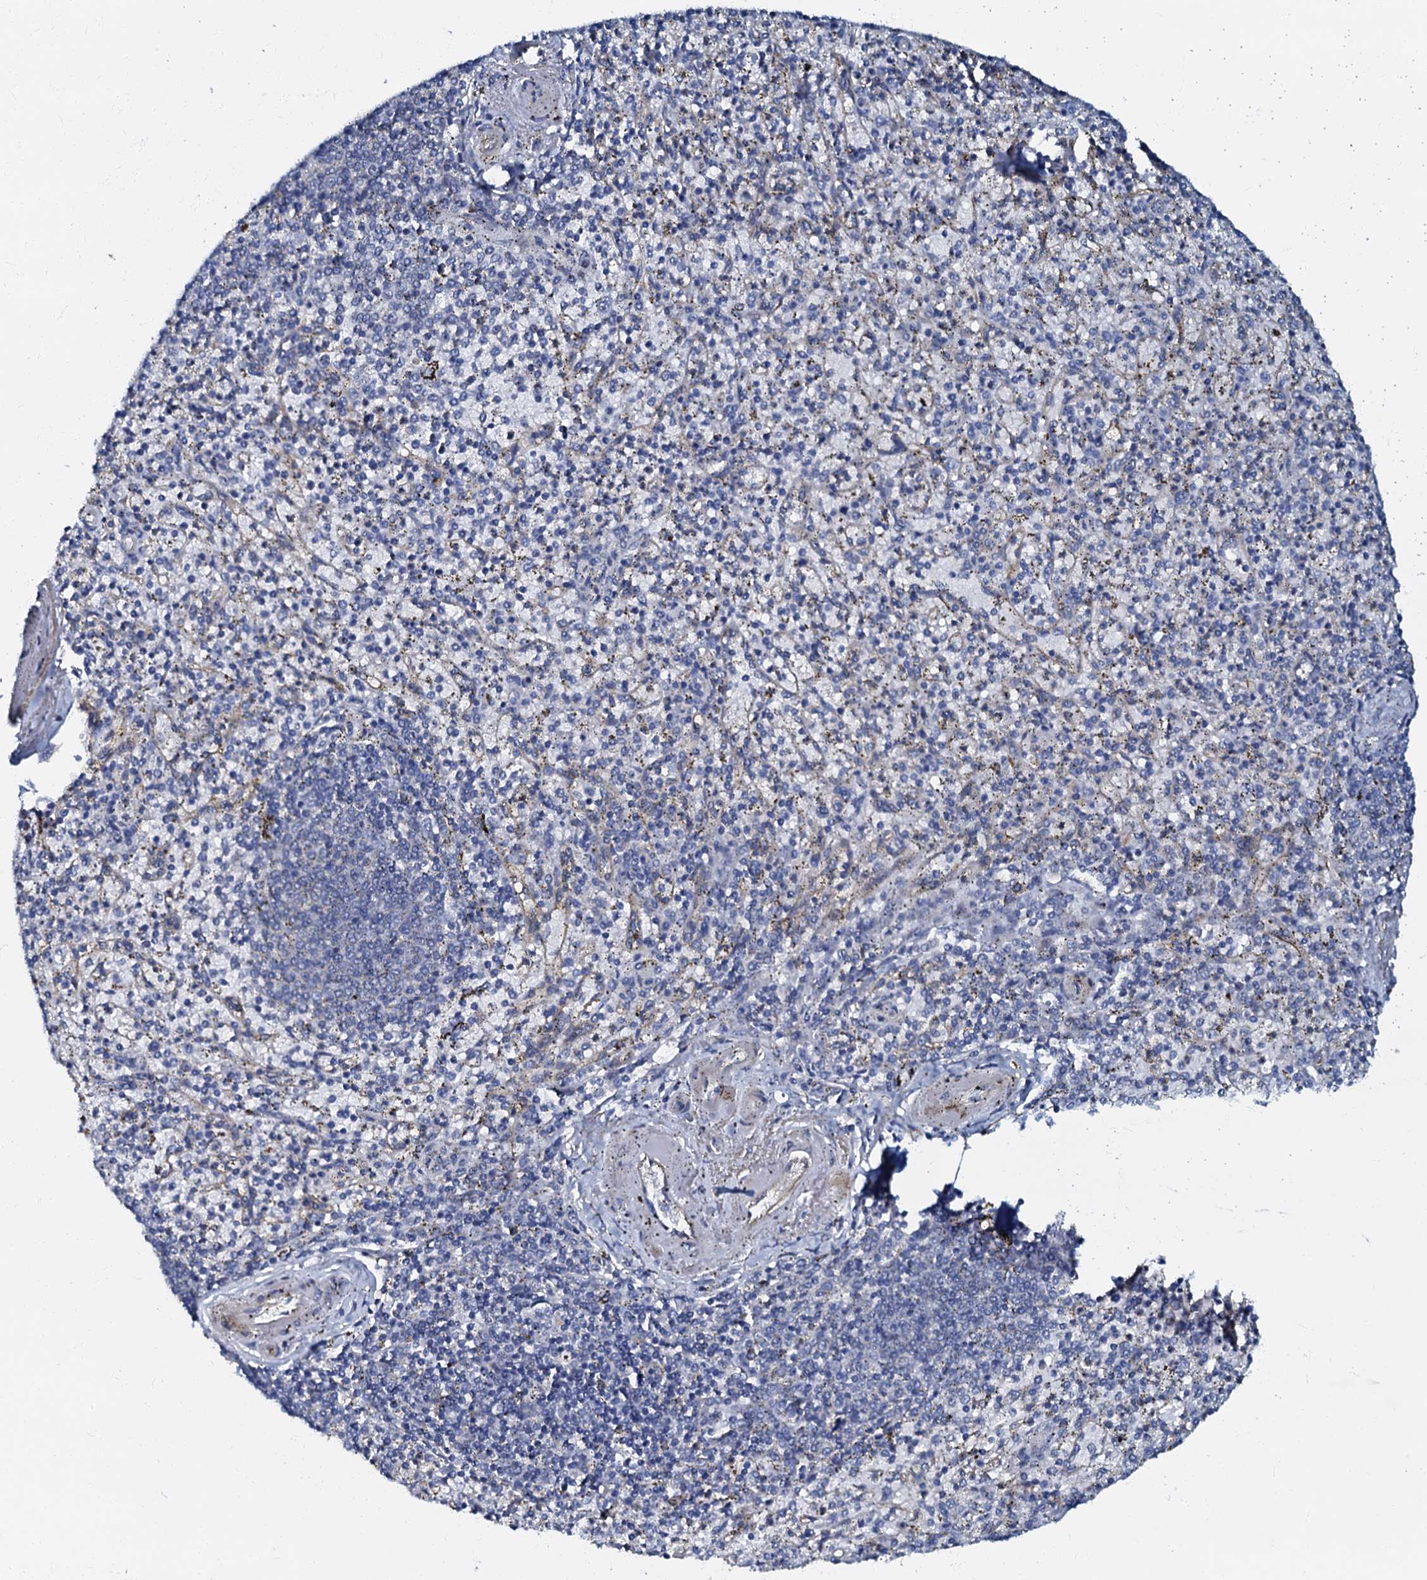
{"staining": {"intensity": "negative", "quantity": "none", "location": "none"}, "tissue": "spleen", "cell_type": "Cells in red pulp", "image_type": "normal", "snomed": [{"axis": "morphology", "description": "Normal tissue, NOS"}, {"axis": "topography", "description": "Spleen"}], "caption": "Cells in red pulp are negative for brown protein staining in unremarkable spleen. (DAB immunohistochemistry (IHC) with hematoxylin counter stain).", "gene": "OLAH", "patient": {"sex": "male", "age": 72}}